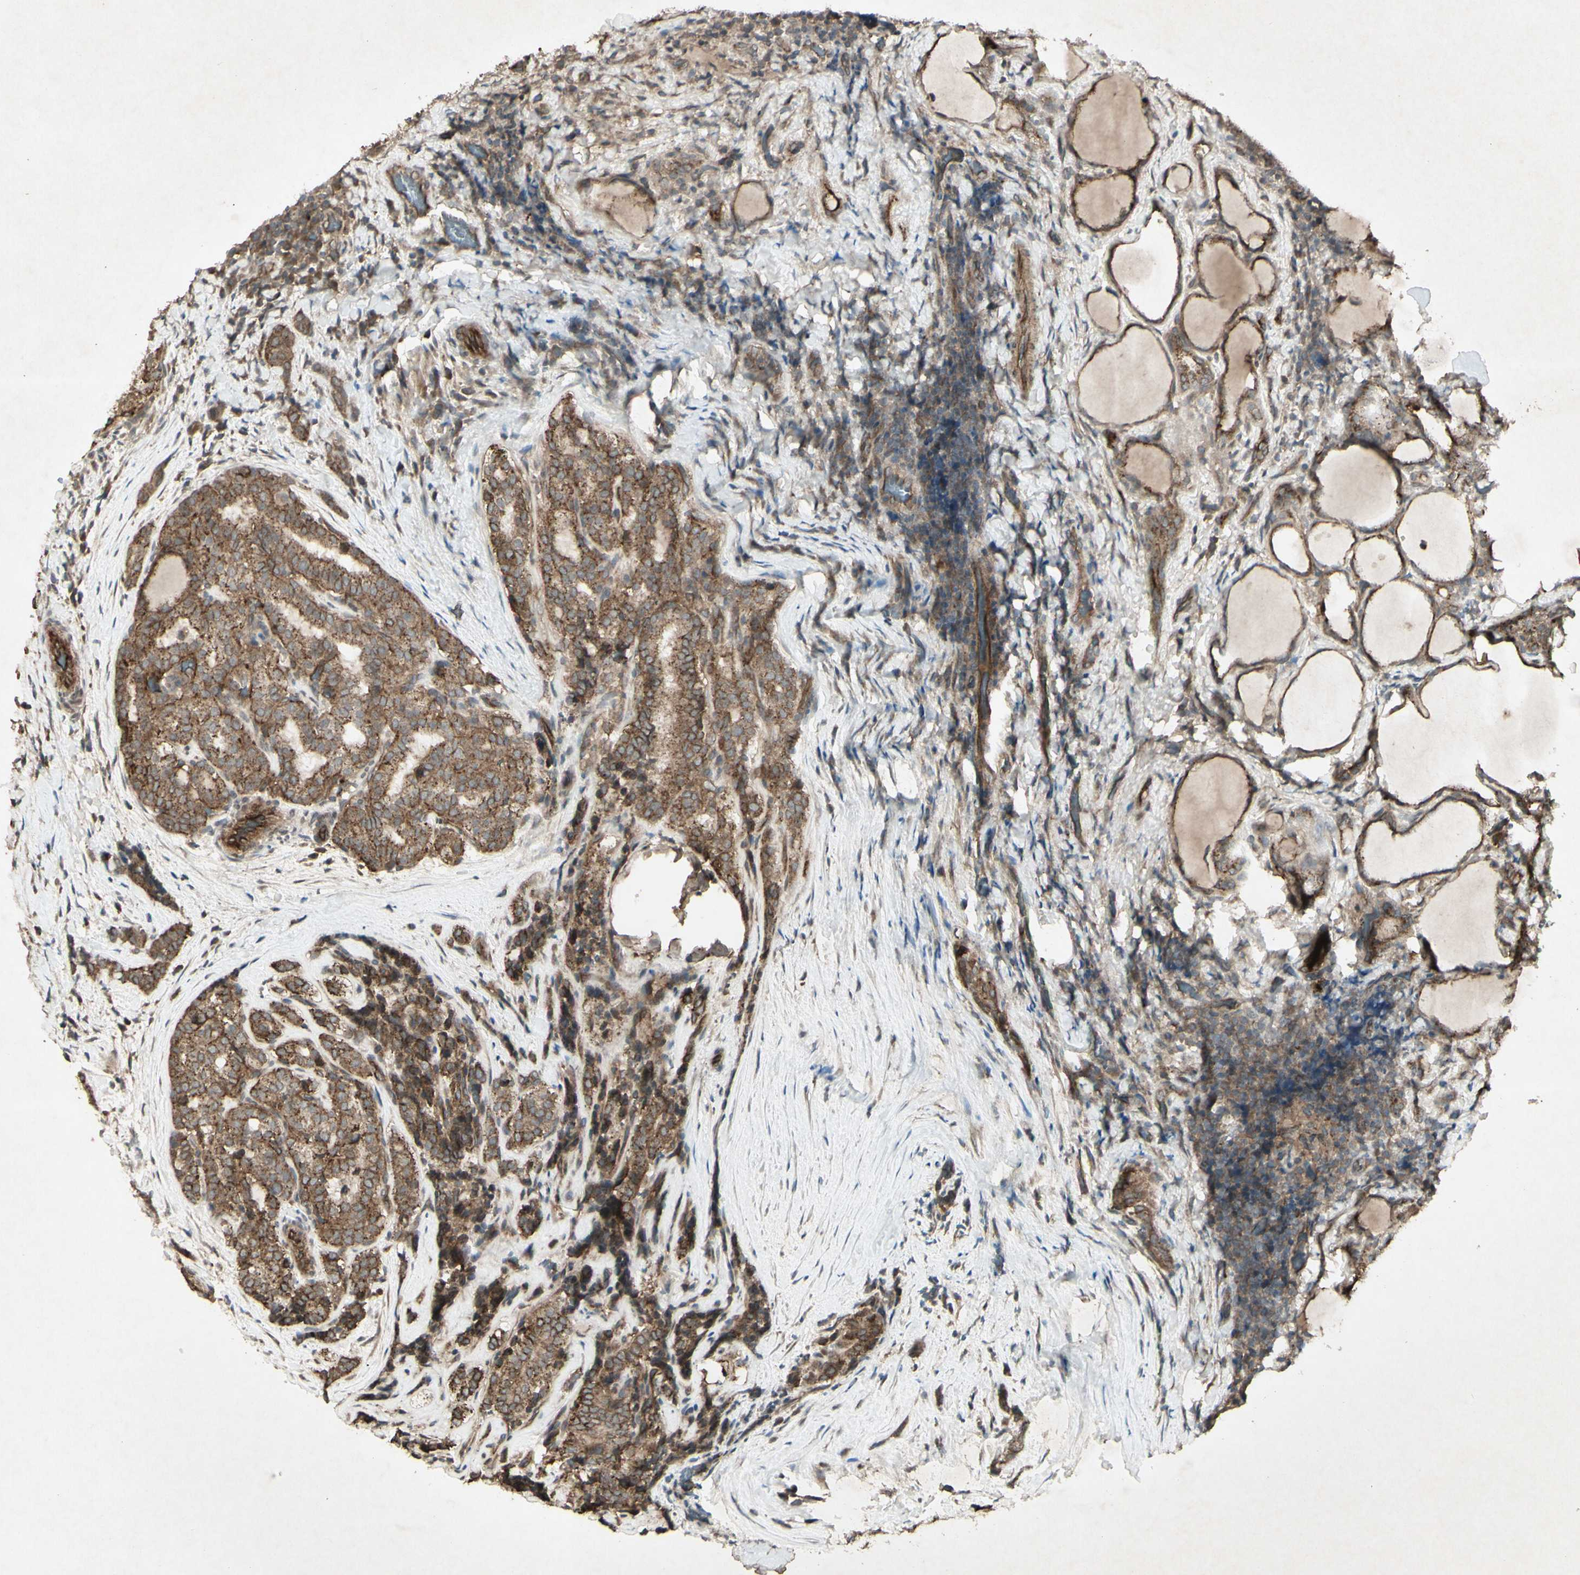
{"staining": {"intensity": "moderate", "quantity": ">75%", "location": "cytoplasmic/membranous"}, "tissue": "thyroid cancer", "cell_type": "Tumor cells", "image_type": "cancer", "snomed": [{"axis": "morphology", "description": "Normal tissue, NOS"}, {"axis": "morphology", "description": "Papillary adenocarcinoma, NOS"}, {"axis": "topography", "description": "Thyroid gland"}], "caption": "There is medium levels of moderate cytoplasmic/membranous positivity in tumor cells of thyroid papillary adenocarcinoma, as demonstrated by immunohistochemical staining (brown color).", "gene": "JAG1", "patient": {"sex": "female", "age": 30}}